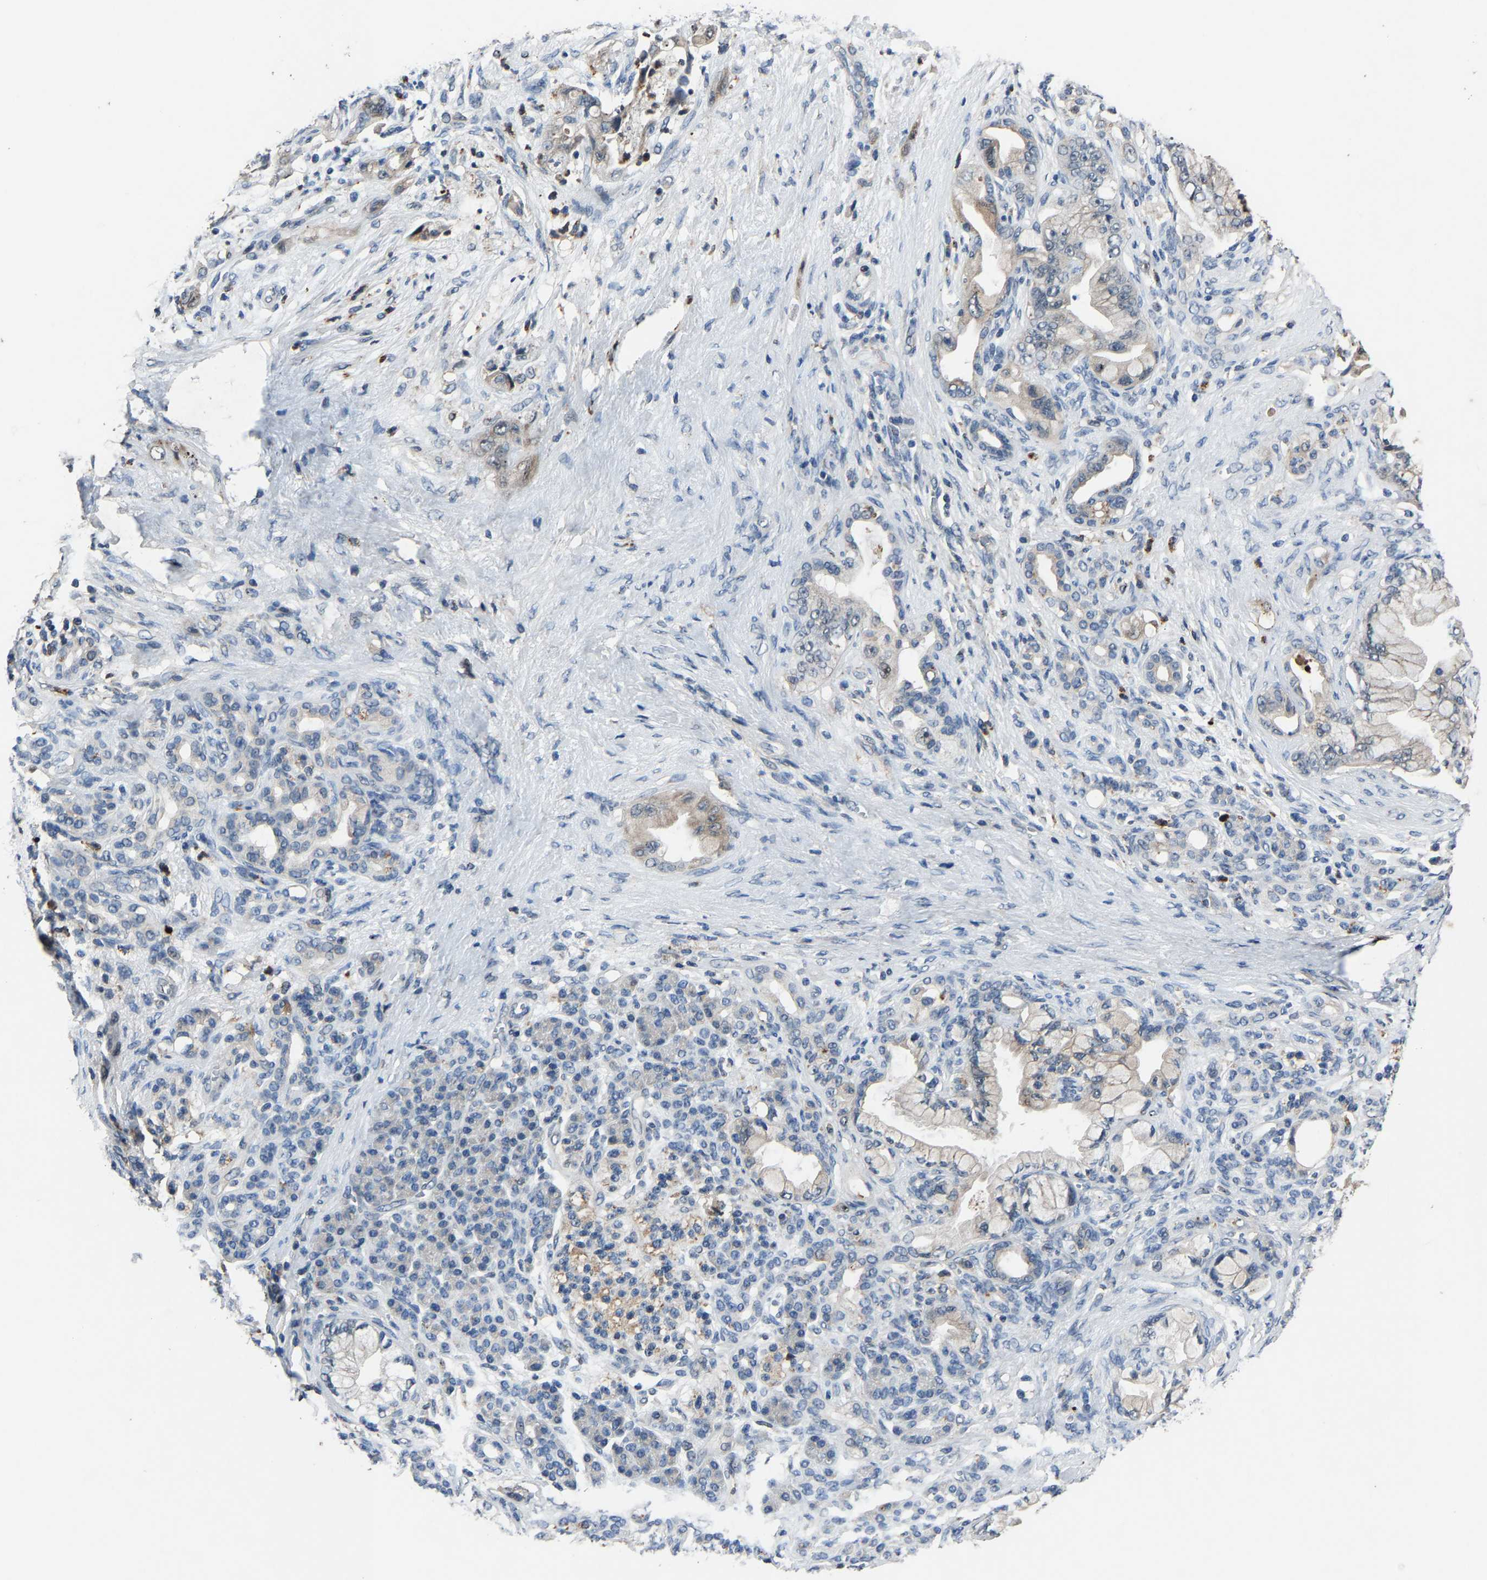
{"staining": {"intensity": "negative", "quantity": "none", "location": "none"}, "tissue": "pancreatic cancer", "cell_type": "Tumor cells", "image_type": "cancer", "snomed": [{"axis": "morphology", "description": "Adenocarcinoma, NOS"}, {"axis": "topography", "description": "Pancreas"}], "caption": "The micrograph displays no staining of tumor cells in adenocarcinoma (pancreatic).", "gene": "PCNX2", "patient": {"sex": "male", "age": 59}}